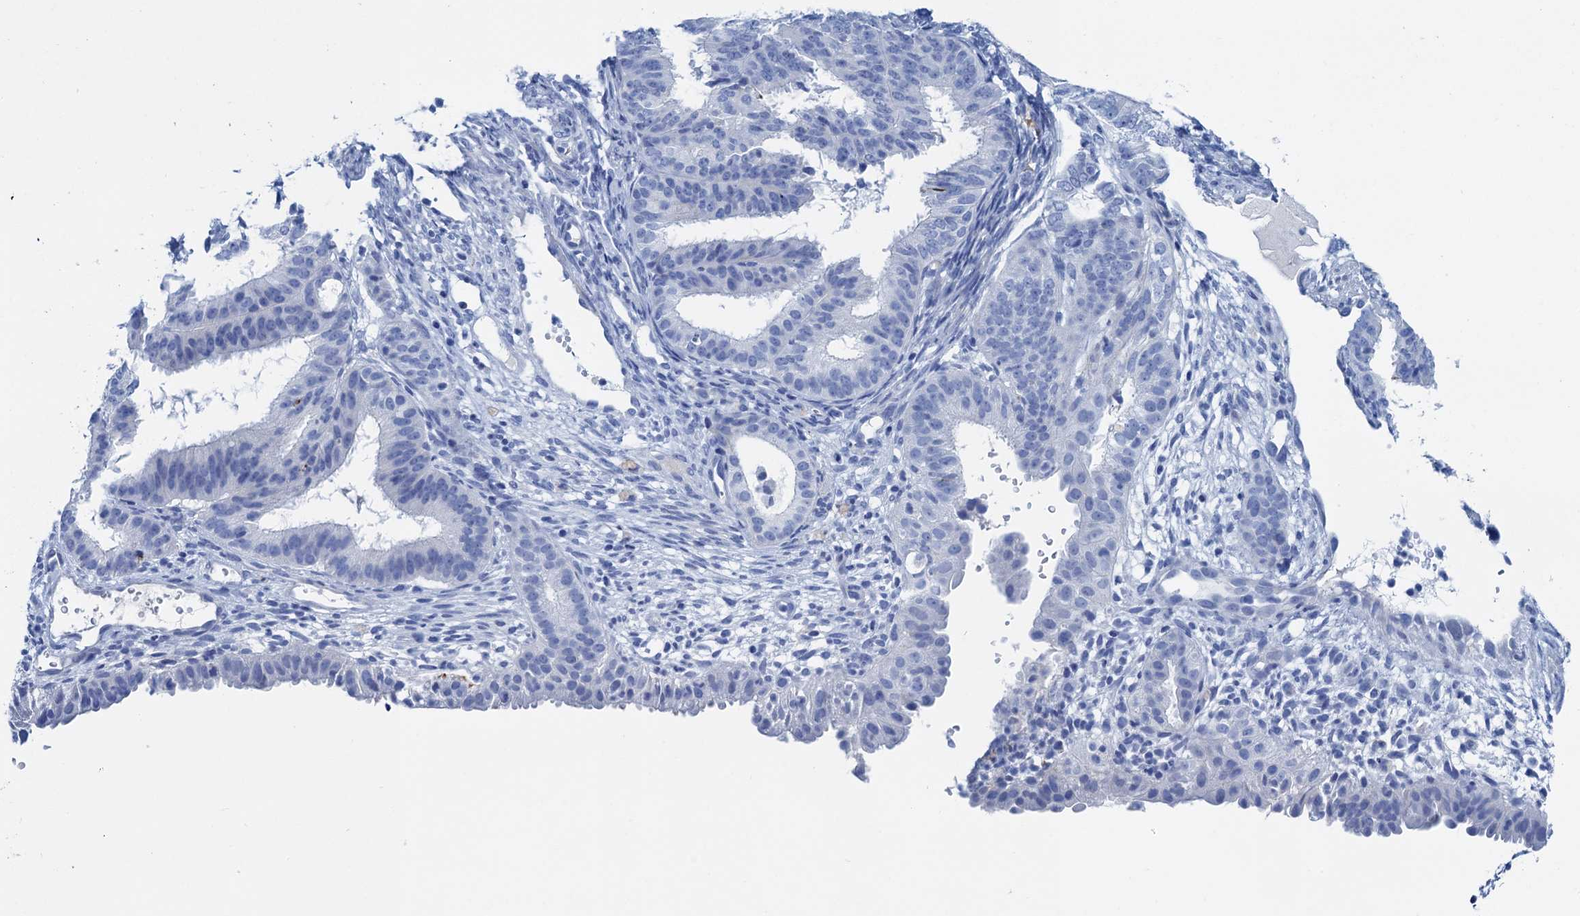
{"staining": {"intensity": "negative", "quantity": "none", "location": "none"}, "tissue": "endometrial cancer", "cell_type": "Tumor cells", "image_type": "cancer", "snomed": [{"axis": "morphology", "description": "Adenocarcinoma, NOS"}, {"axis": "topography", "description": "Endometrium"}], "caption": "High power microscopy photomicrograph of an IHC photomicrograph of endometrial cancer (adenocarcinoma), revealing no significant positivity in tumor cells.", "gene": "NLRP10", "patient": {"sex": "female", "age": 51}}